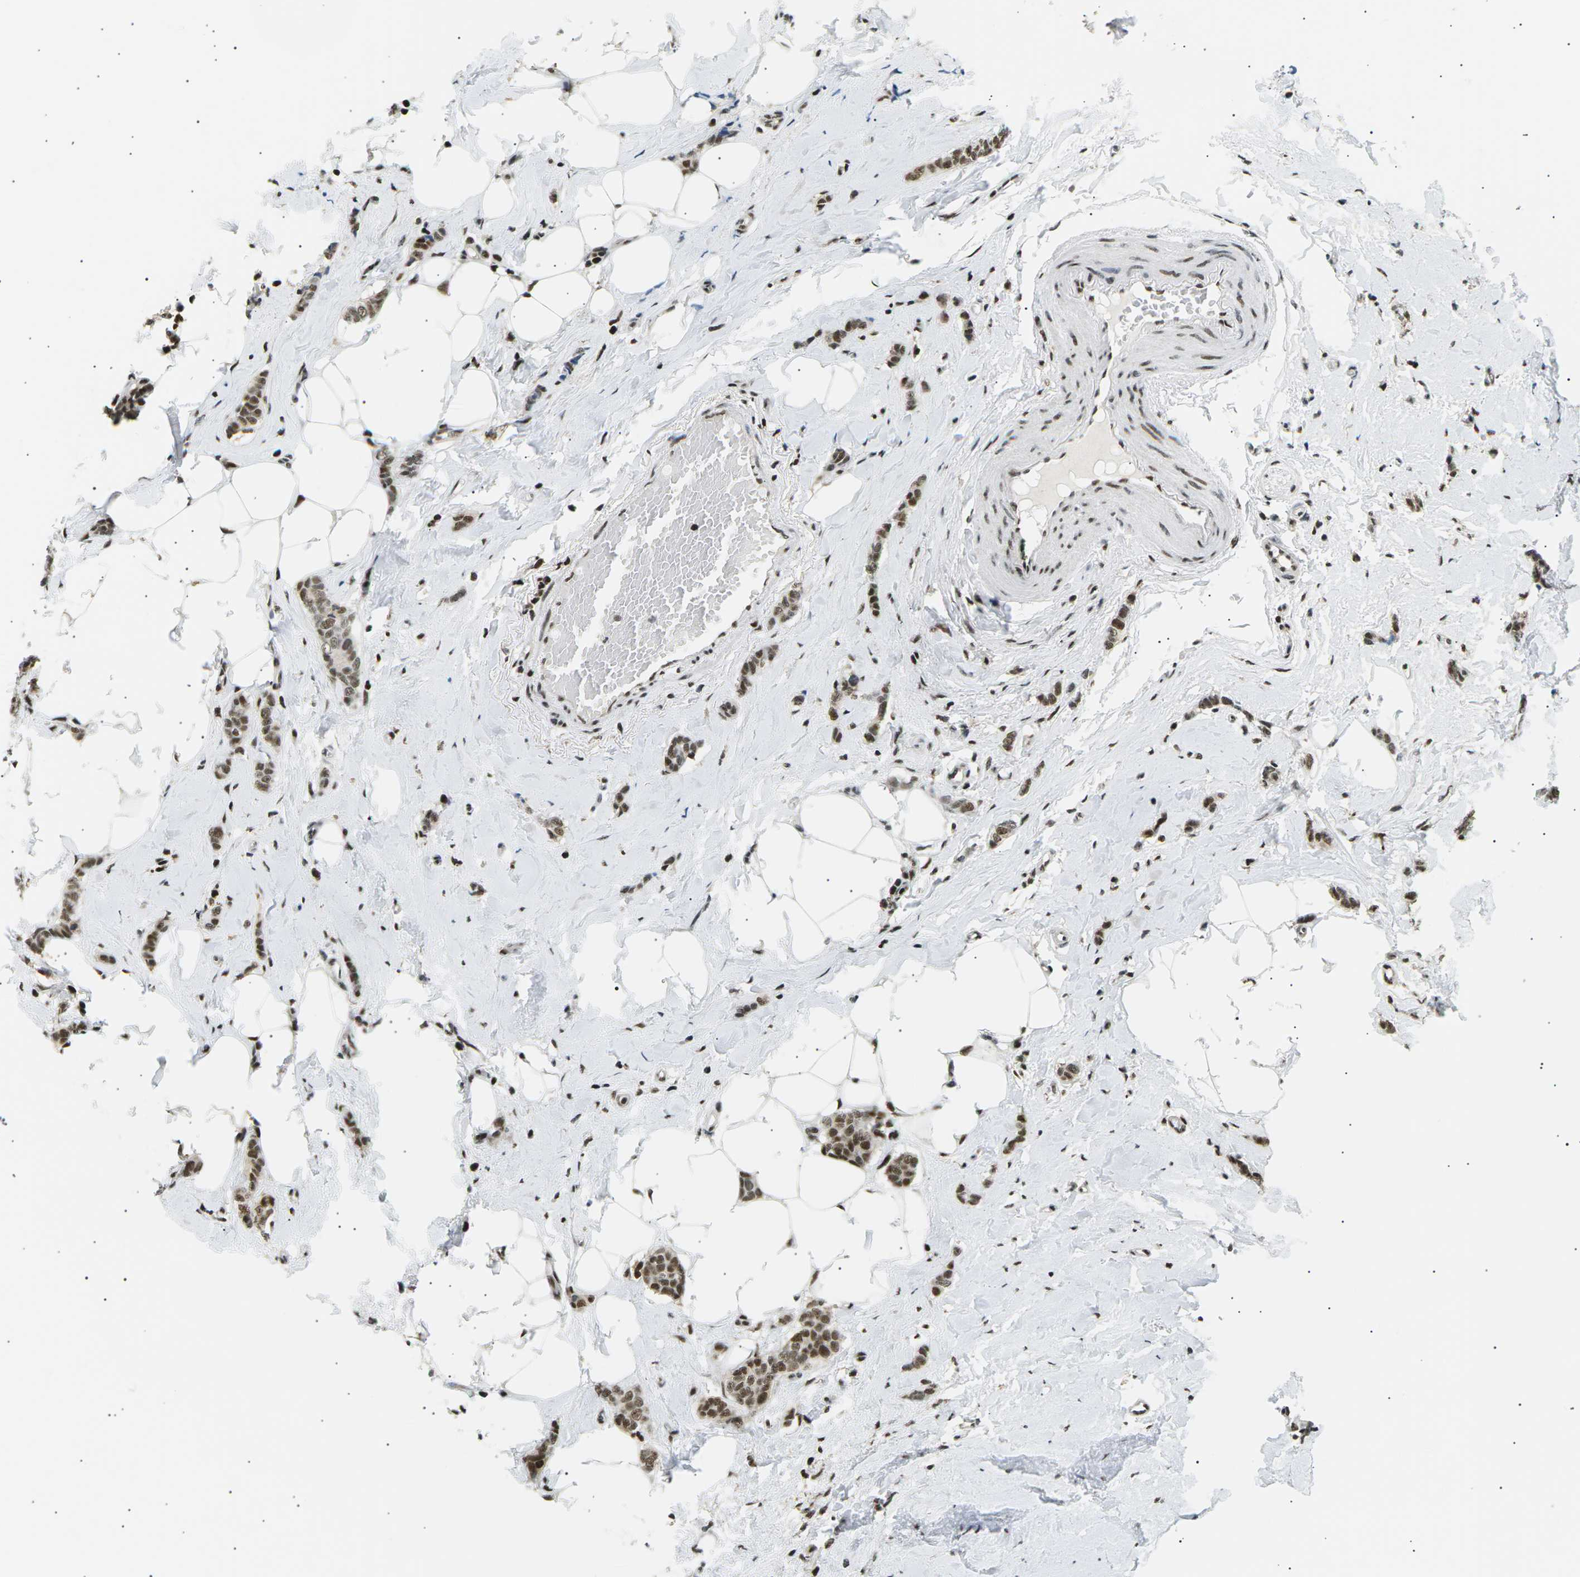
{"staining": {"intensity": "strong", "quantity": ">75%", "location": "cytoplasmic/membranous,nuclear"}, "tissue": "breast cancer", "cell_type": "Tumor cells", "image_type": "cancer", "snomed": [{"axis": "morphology", "description": "Lobular carcinoma"}, {"axis": "topography", "description": "Skin"}, {"axis": "topography", "description": "Breast"}], "caption": "Breast cancer (lobular carcinoma) was stained to show a protein in brown. There is high levels of strong cytoplasmic/membranous and nuclear positivity in about >75% of tumor cells.", "gene": "RPA2", "patient": {"sex": "female", "age": 46}}